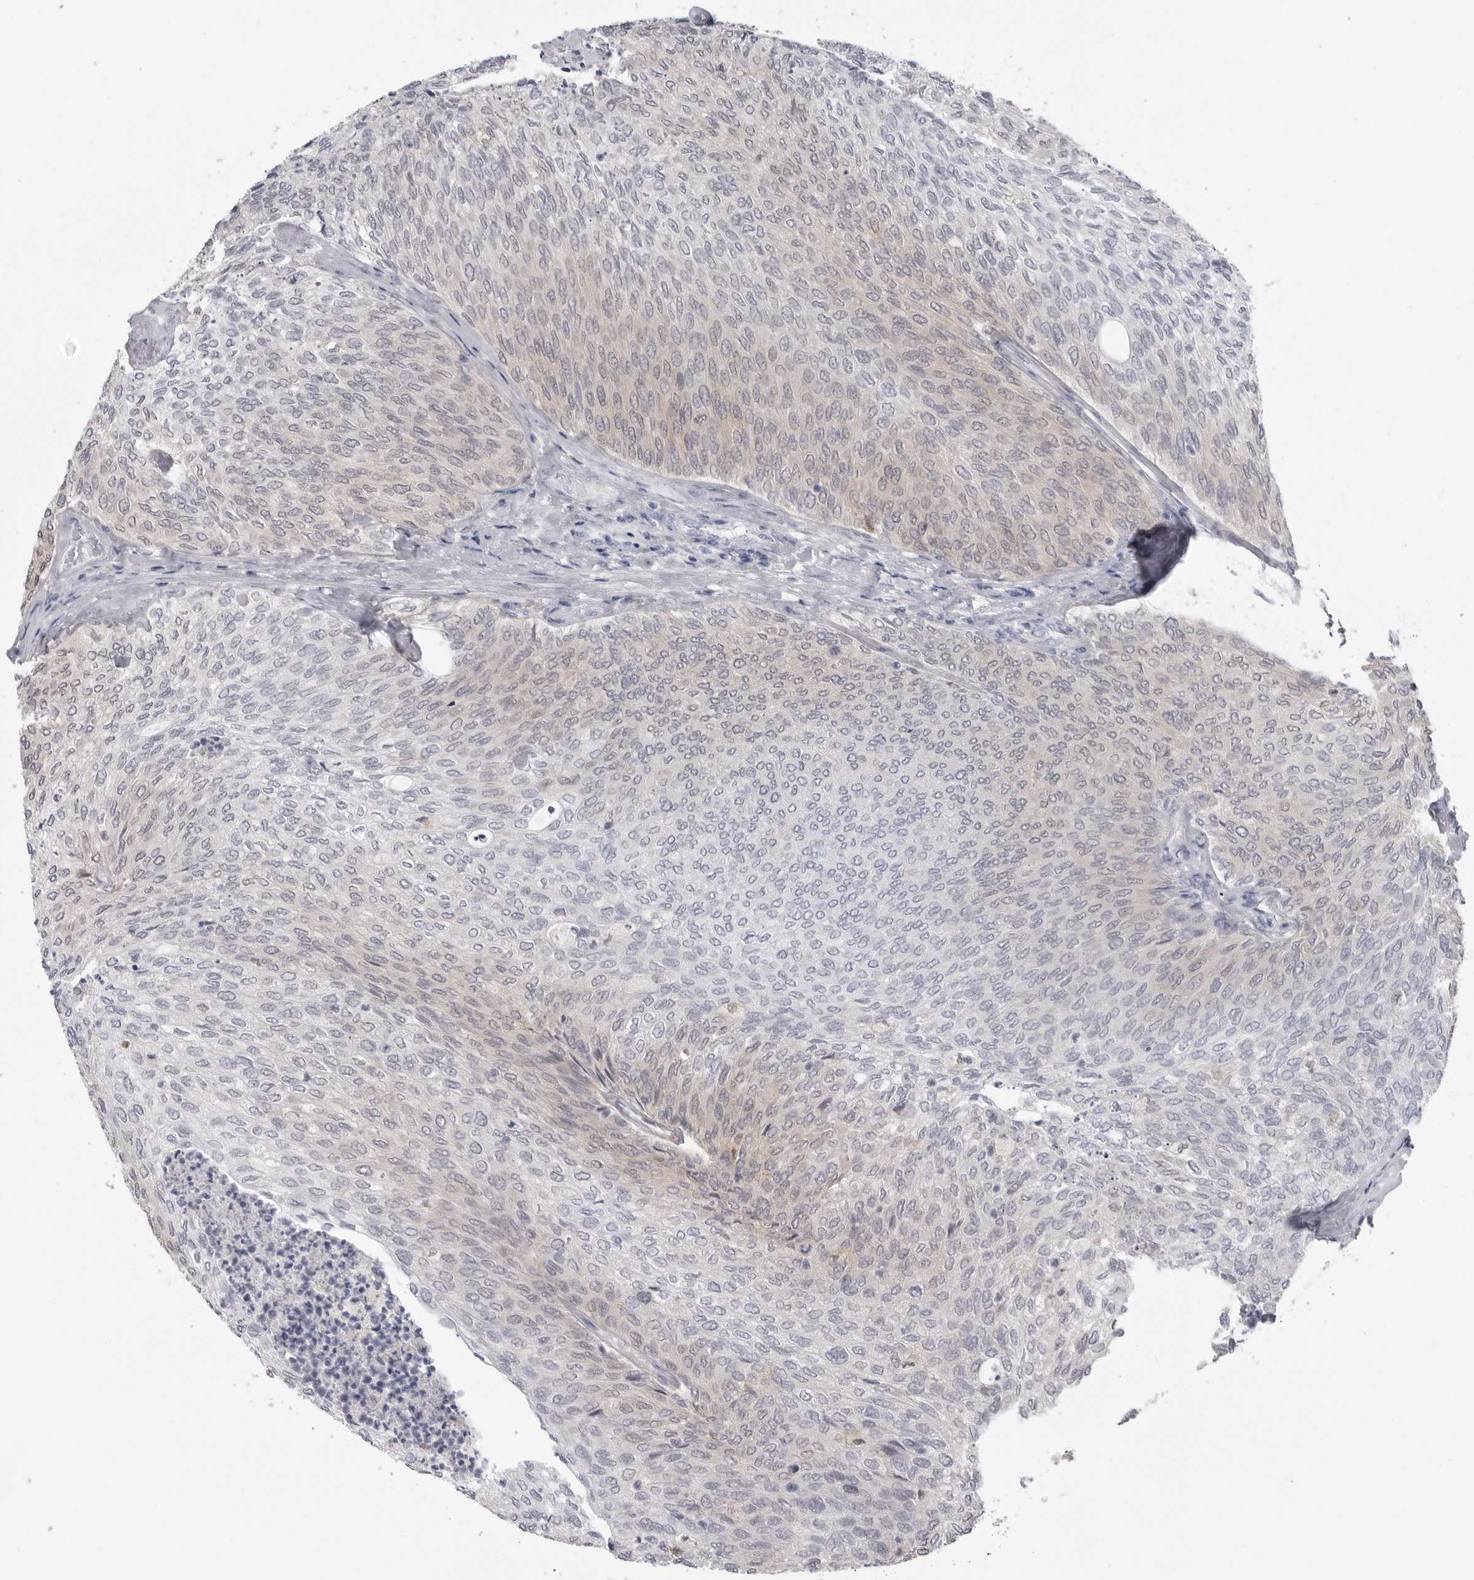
{"staining": {"intensity": "weak", "quantity": "<25%", "location": "cytoplasmic/membranous"}, "tissue": "urothelial cancer", "cell_type": "Tumor cells", "image_type": "cancer", "snomed": [{"axis": "morphology", "description": "Urothelial carcinoma, Low grade"}, {"axis": "topography", "description": "Urinary bladder"}], "caption": "Tumor cells are negative for brown protein staining in urothelial cancer. (Brightfield microscopy of DAB immunohistochemistry (IHC) at high magnification).", "gene": "PNPO", "patient": {"sex": "female", "age": 79}}